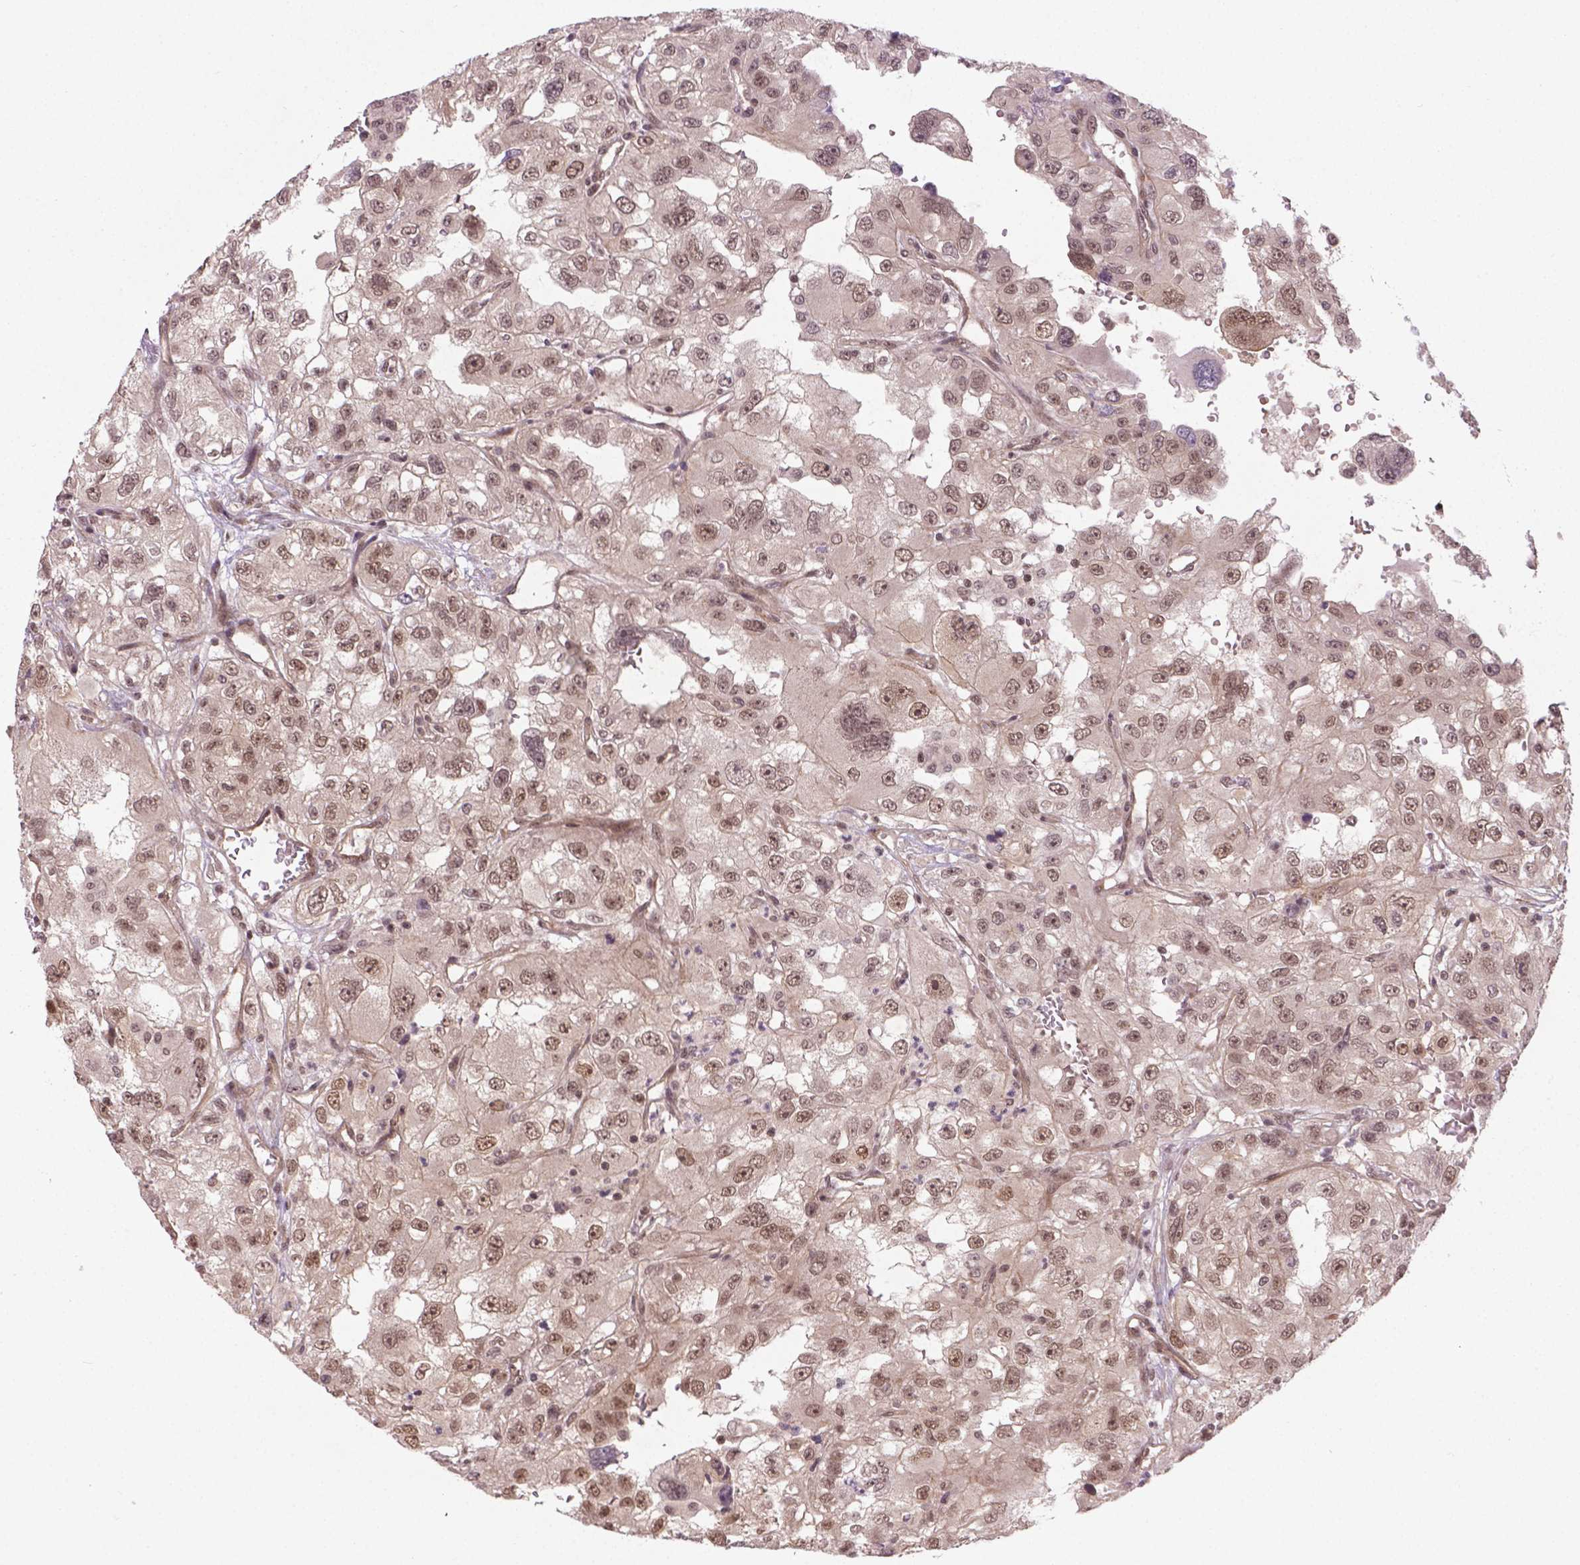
{"staining": {"intensity": "moderate", "quantity": ">75%", "location": "nuclear"}, "tissue": "renal cancer", "cell_type": "Tumor cells", "image_type": "cancer", "snomed": [{"axis": "morphology", "description": "Adenocarcinoma, NOS"}, {"axis": "topography", "description": "Kidney"}], "caption": "Adenocarcinoma (renal) stained for a protein demonstrates moderate nuclear positivity in tumor cells.", "gene": "ANKRD54", "patient": {"sex": "male", "age": 64}}